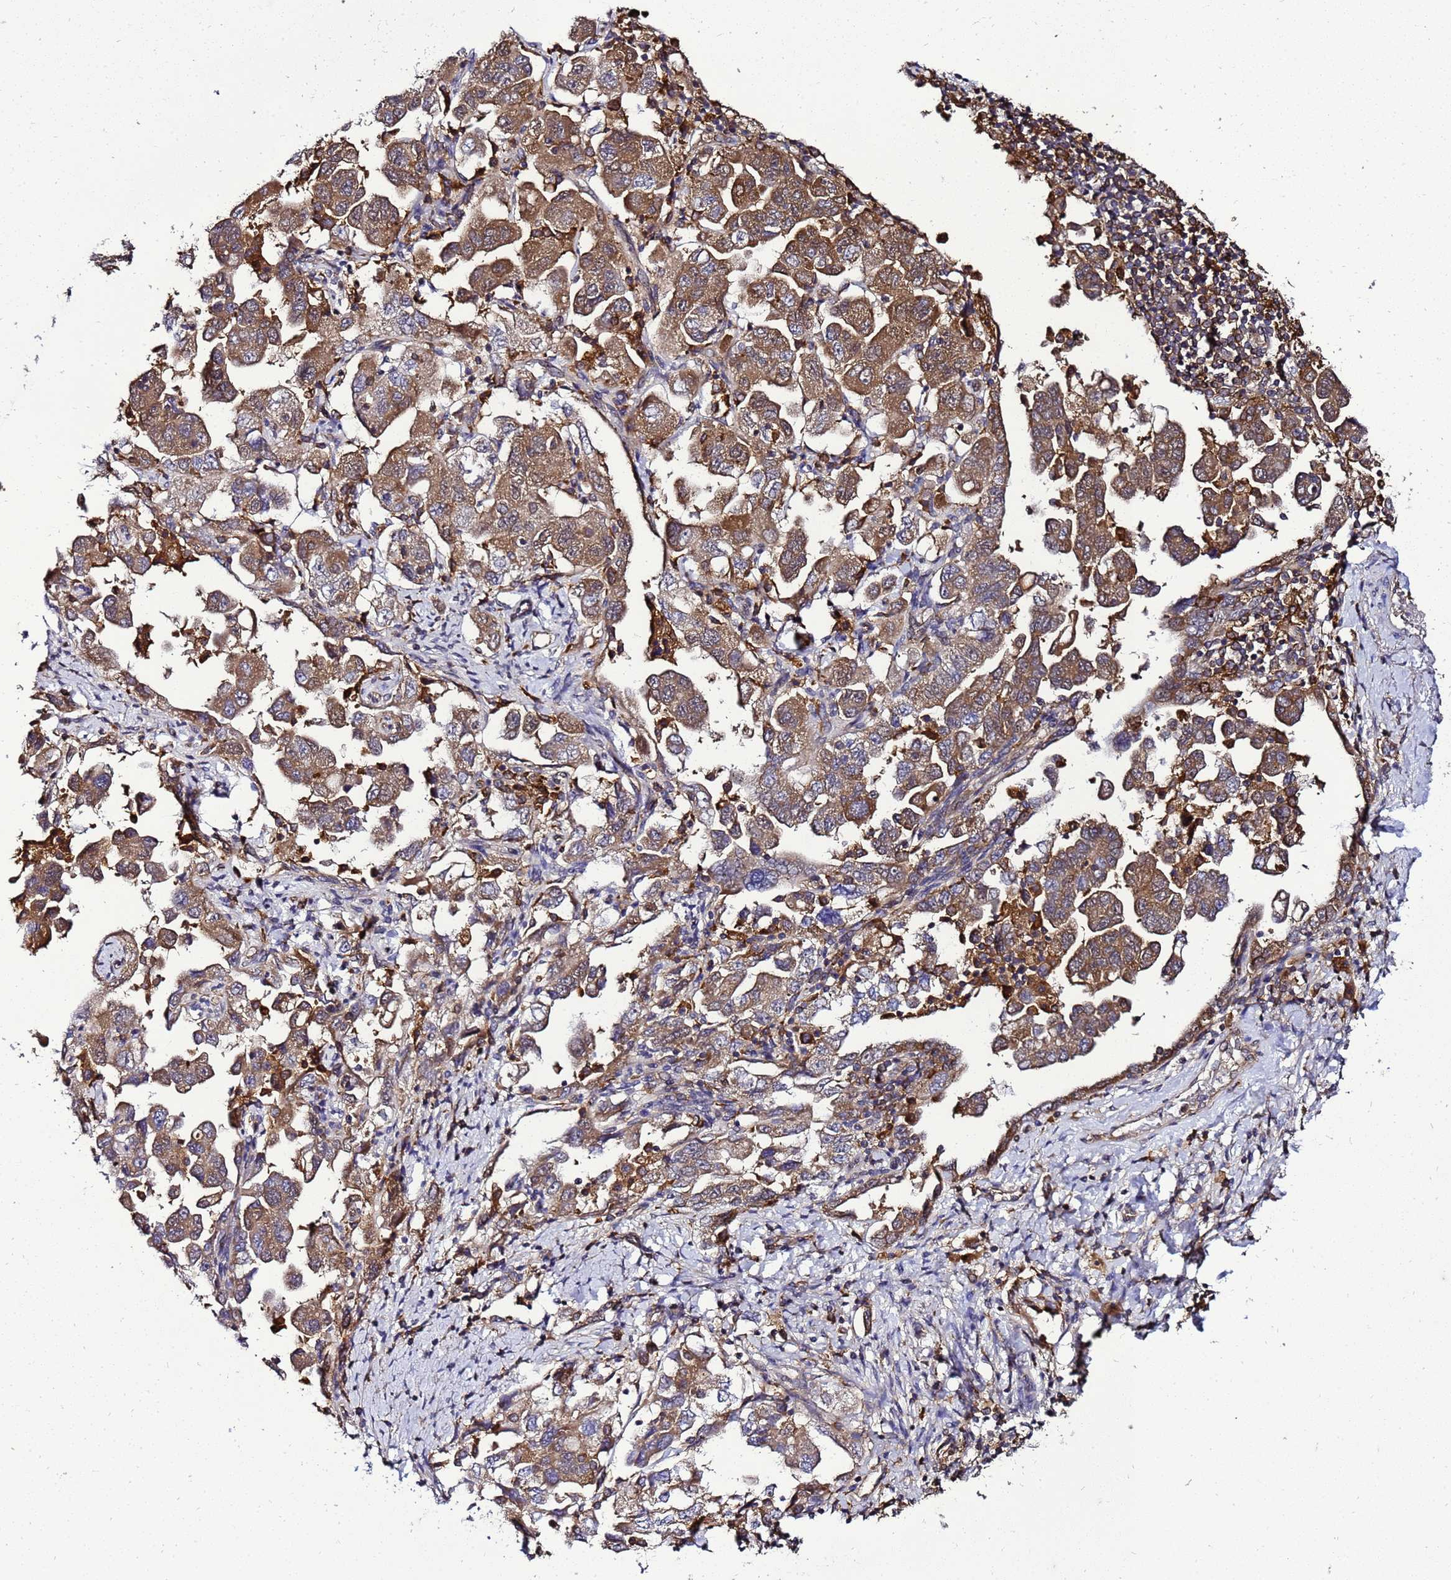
{"staining": {"intensity": "moderate", "quantity": "25%-75%", "location": "cytoplasmic/membranous"}, "tissue": "ovarian cancer", "cell_type": "Tumor cells", "image_type": "cancer", "snomed": [{"axis": "morphology", "description": "Carcinoma, NOS"}, {"axis": "morphology", "description": "Cystadenocarcinoma, serous, NOS"}, {"axis": "topography", "description": "Ovary"}], "caption": "This is a photomicrograph of immunohistochemistry (IHC) staining of ovarian cancer, which shows moderate positivity in the cytoplasmic/membranous of tumor cells.", "gene": "TRABD", "patient": {"sex": "female", "age": 69}}